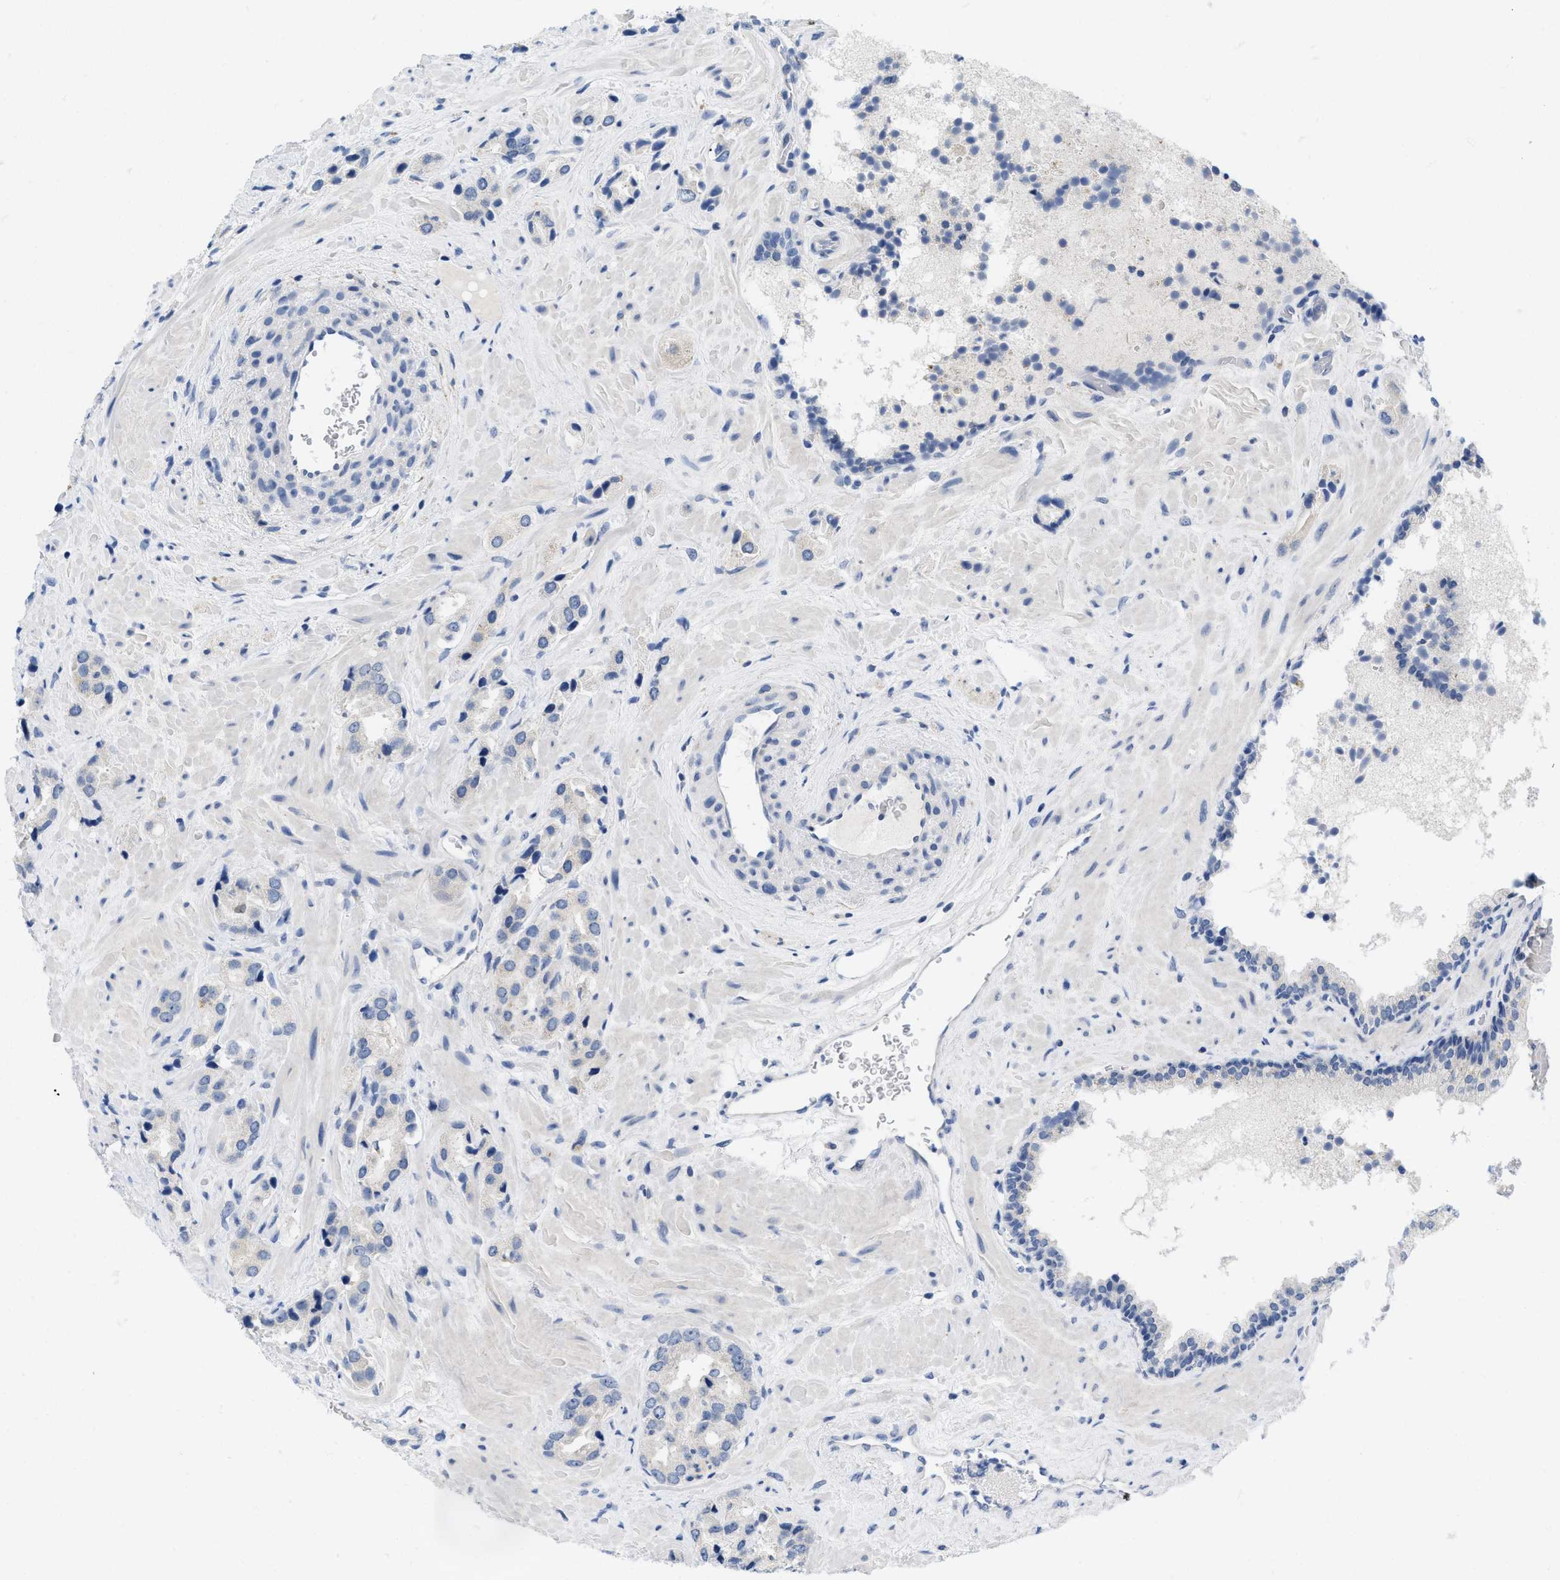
{"staining": {"intensity": "negative", "quantity": "none", "location": "none"}, "tissue": "prostate cancer", "cell_type": "Tumor cells", "image_type": "cancer", "snomed": [{"axis": "morphology", "description": "Adenocarcinoma, High grade"}, {"axis": "topography", "description": "Prostate"}], "caption": "DAB immunohistochemical staining of prostate cancer demonstrates no significant expression in tumor cells.", "gene": "PYY", "patient": {"sex": "male", "age": 64}}